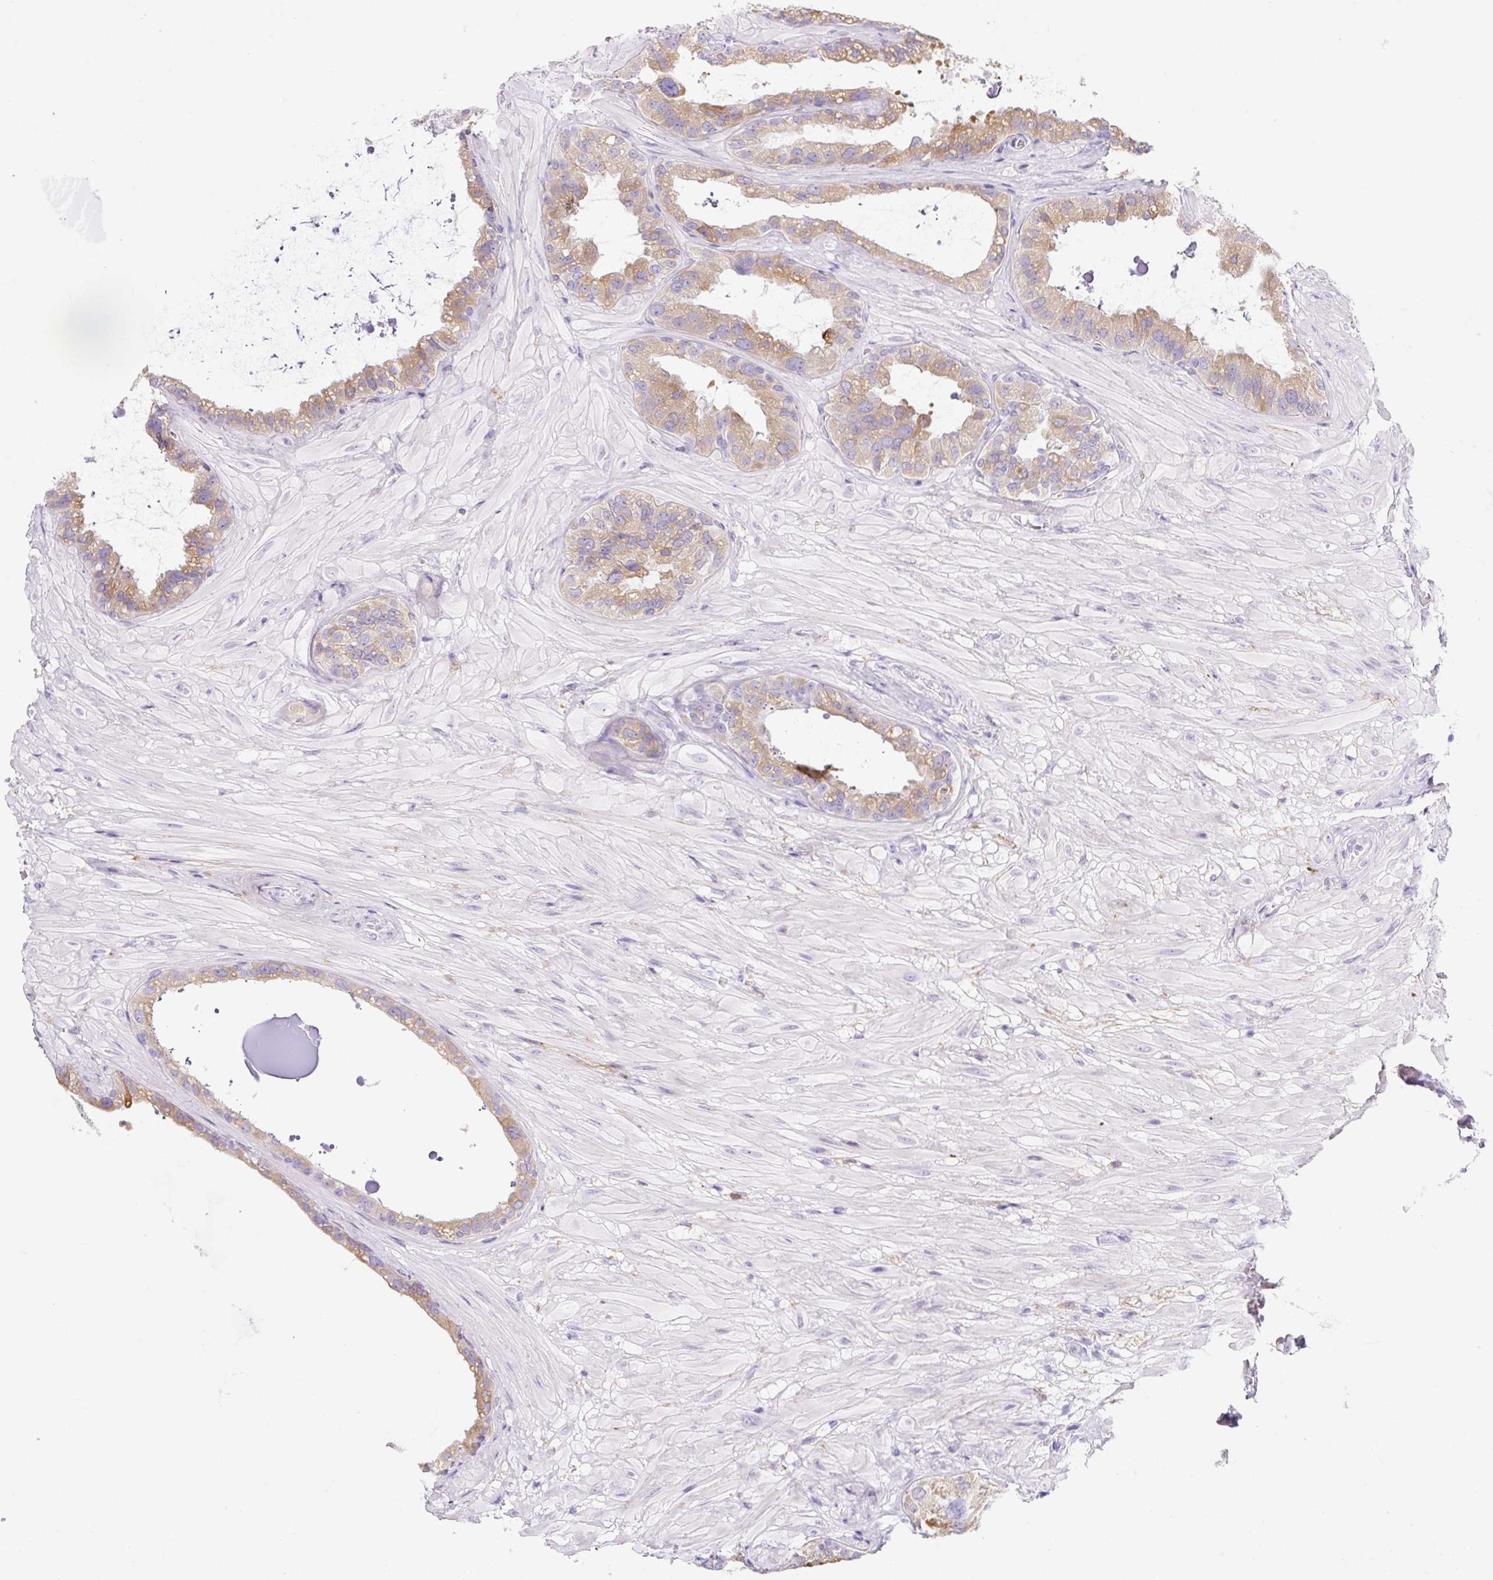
{"staining": {"intensity": "moderate", "quantity": "25%-75%", "location": "cytoplasmic/membranous"}, "tissue": "seminal vesicle", "cell_type": "Glandular cells", "image_type": "normal", "snomed": [{"axis": "morphology", "description": "Normal tissue, NOS"}, {"axis": "topography", "description": "Seminal veicle"}, {"axis": "topography", "description": "Peripheral nerve tissue"}], "caption": "Brown immunohistochemical staining in normal seminal vesicle displays moderate cytoplasmic/membranous staining in about 25%-75% of glandular cells.", "gene": "ASB4", "patient": {"sex": "male", "age": 76}}